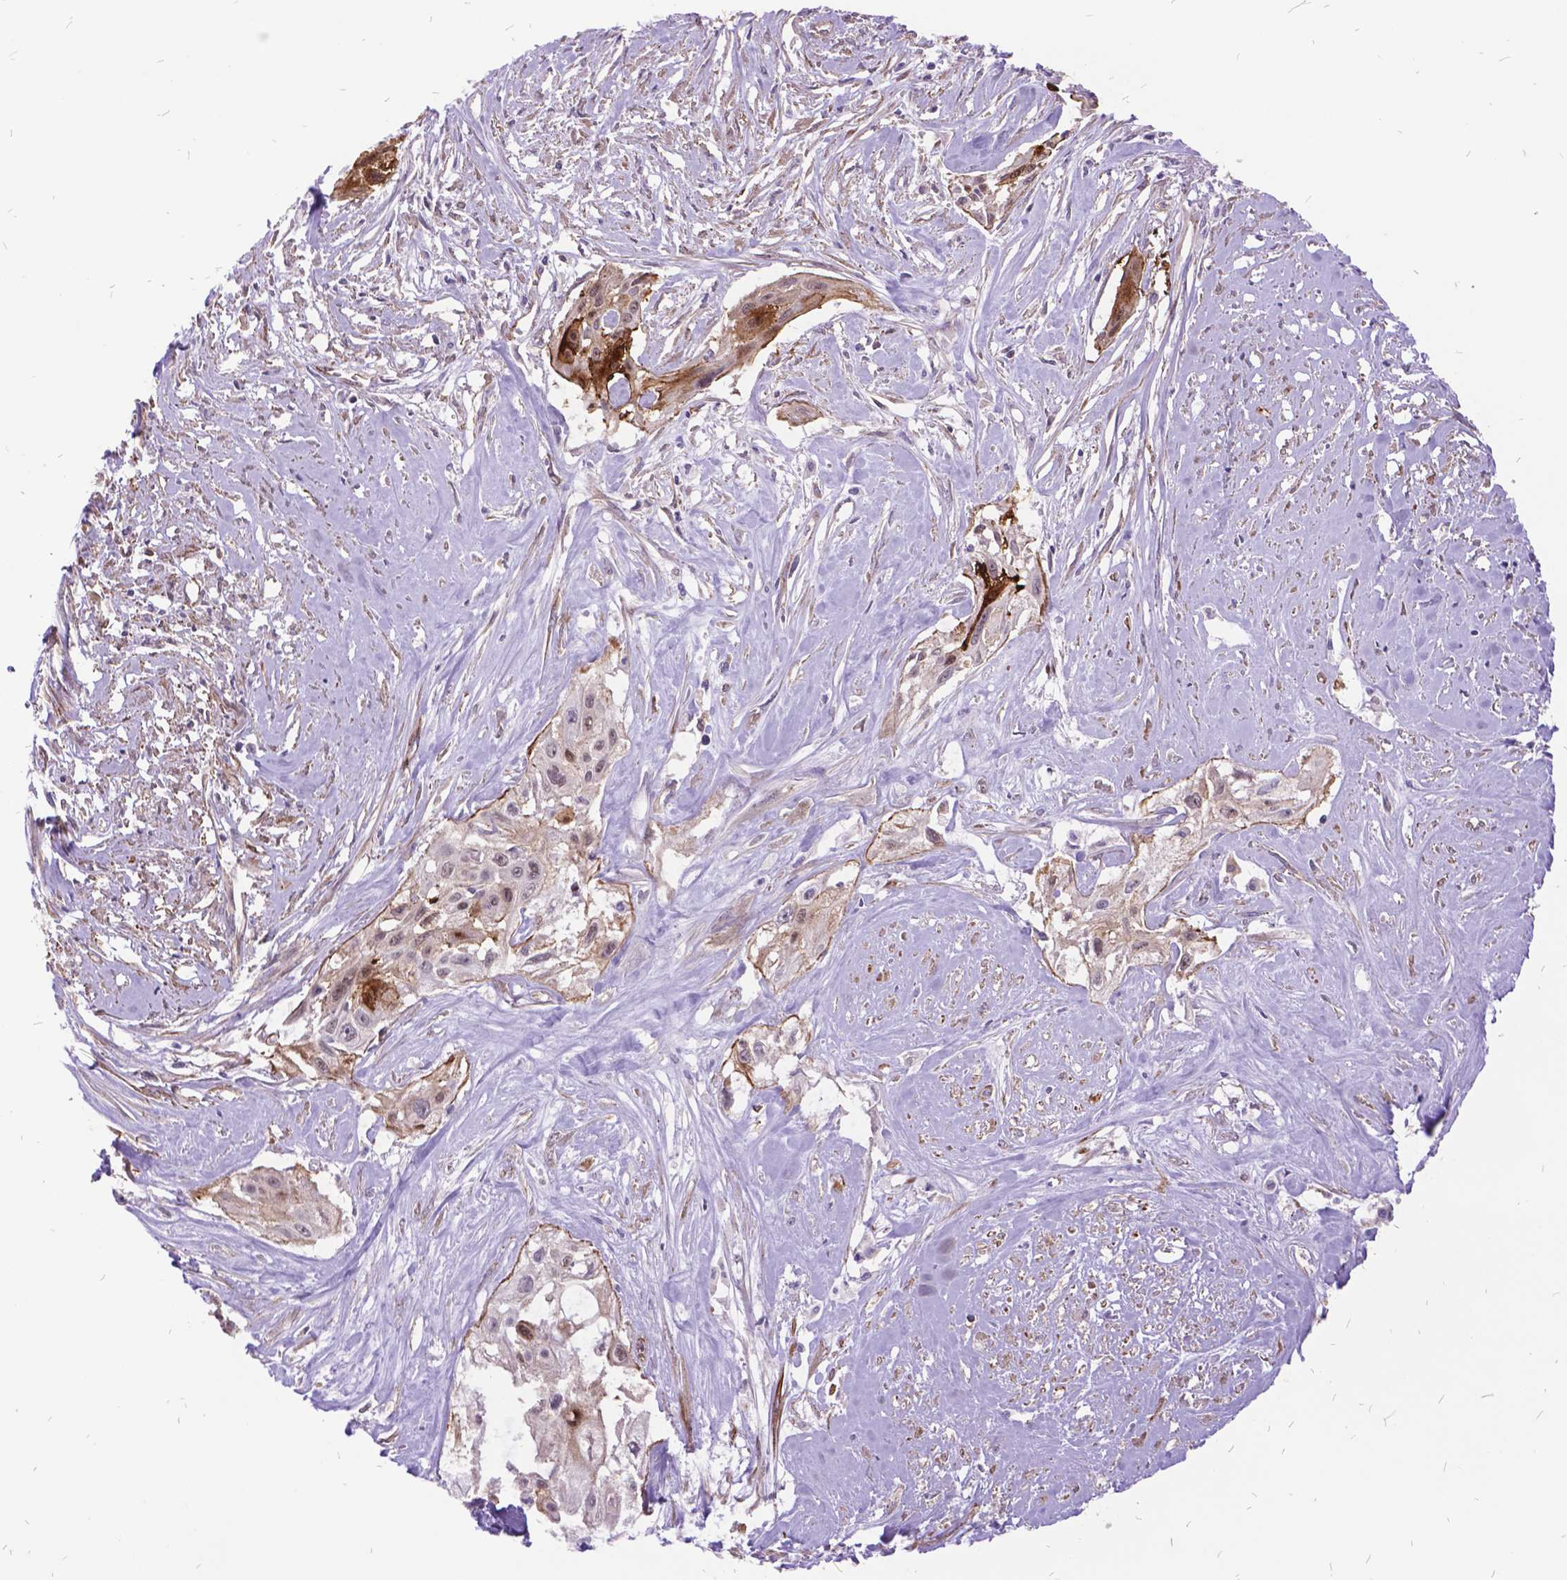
{"staining": {"intensity": "moderate", "quantity": "<25%", "location": "cytoplasmic/membranous"}, "tissue": "cervical cancer", "cell_type": "Tumor cells", "image_type": "cancer", "snomed": [{"axis": "morphology", "description": "Squamous cell carcinoma, NOS"}, {"axis": "topography", "description": "Cervix"}], "caption": "There is low levels of moderate cytoplasmic/membranous positivity in tumor cells of cervical cancer (squamous cell carcinoma), as demonstrated by immunohistochemical staining (brown color).", "gene": "GRB7", "patient": {"sex": "female", "age": 49}}